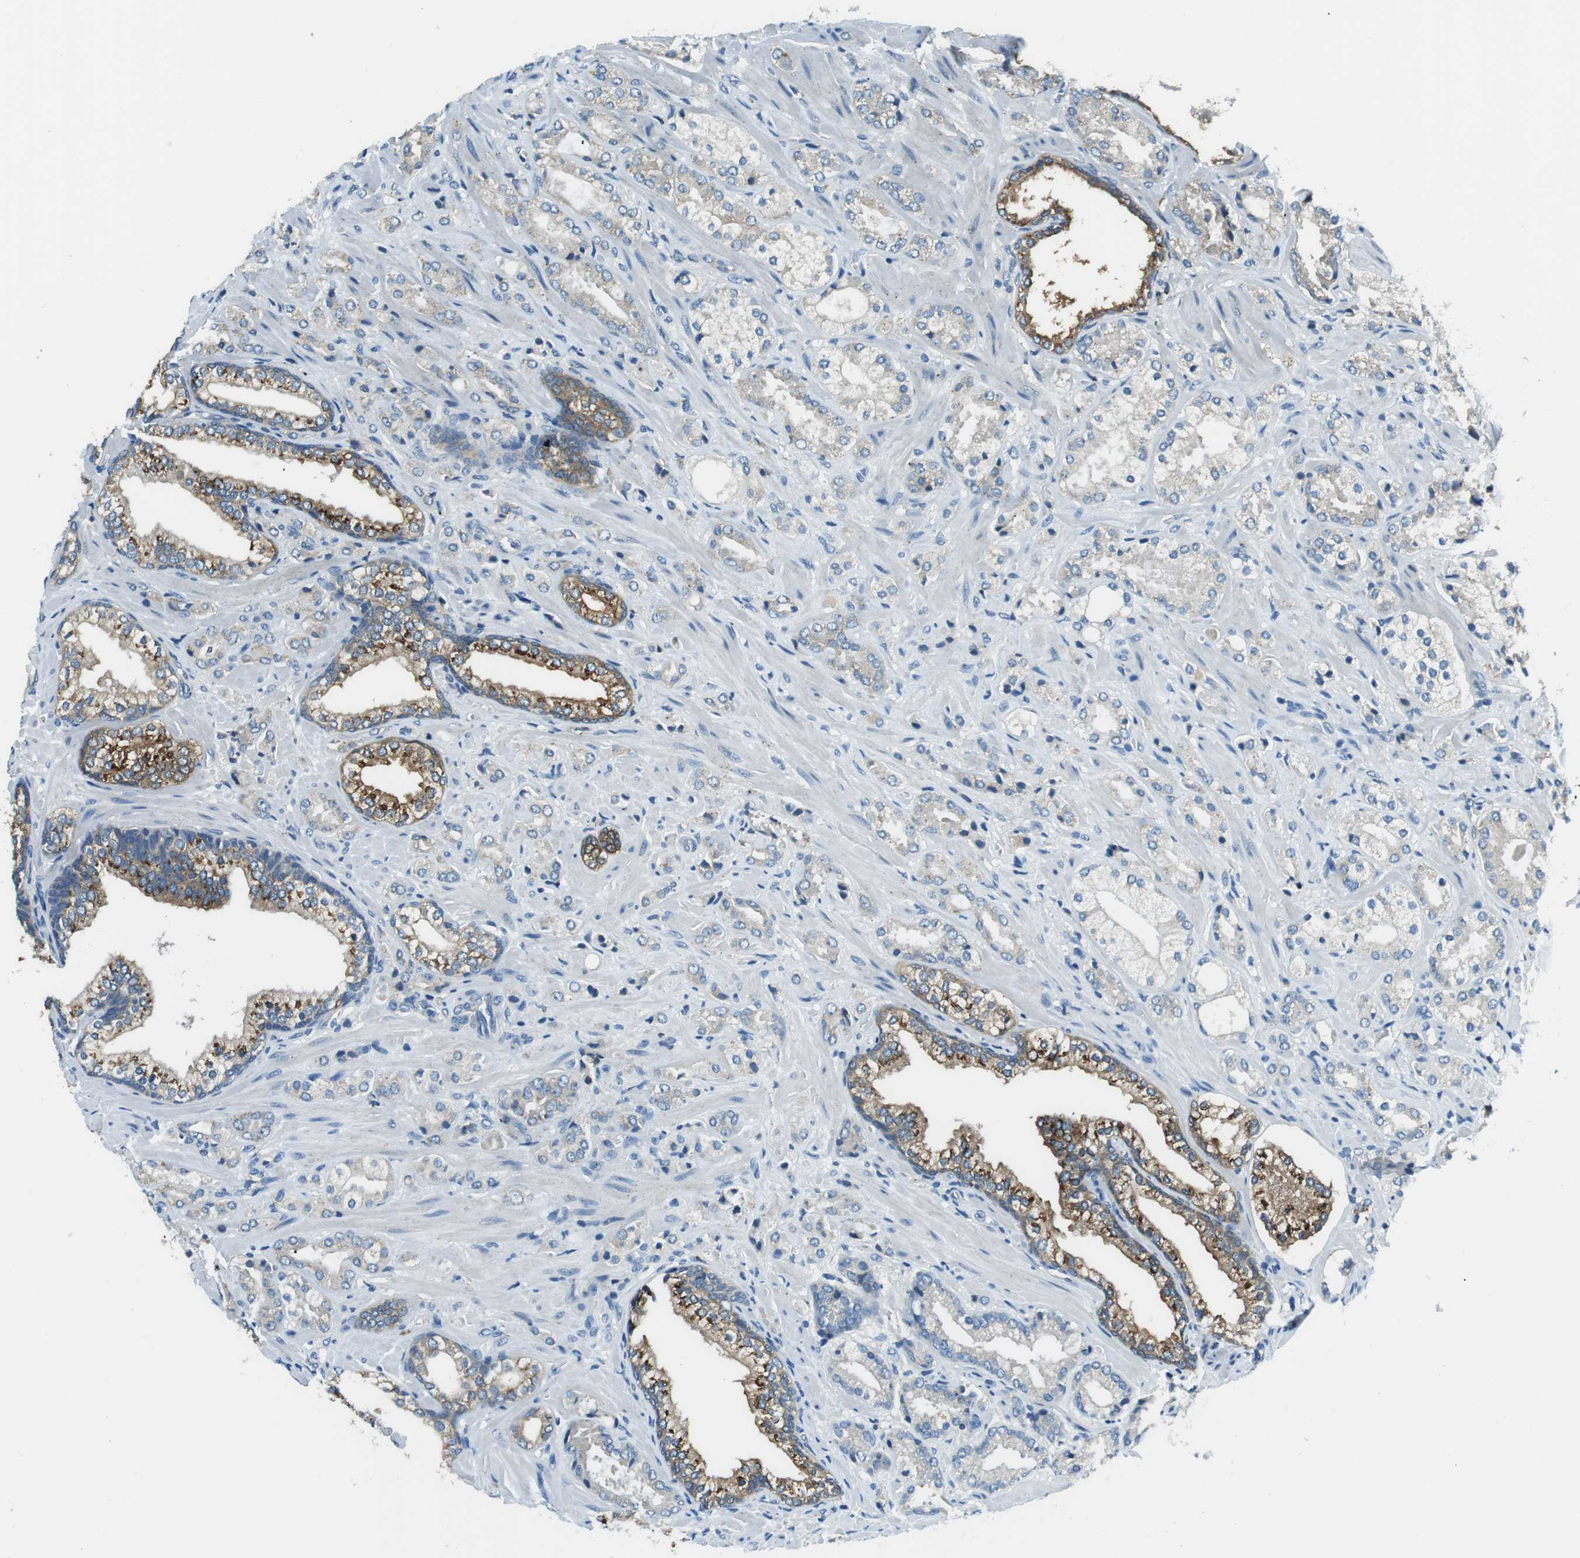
{"staining": {"intensity": "negative", "quantity": "none", "location": "none"}, "tissue": "prostate cancer", "cell_type": "Tumor cells", "image_type": "cancer", "snomed": [{"axis": "morphology", "description": "Adenocarcinoma, High grade"}, {"axis": "topography", "description": "Prostate"}], "caption": "Prostate cancer stained for a protein using immunohistochemistry displays no positivity tumor cells.", "gene": "FAM3B", "patient": {"sex": "male", "age": 64}}